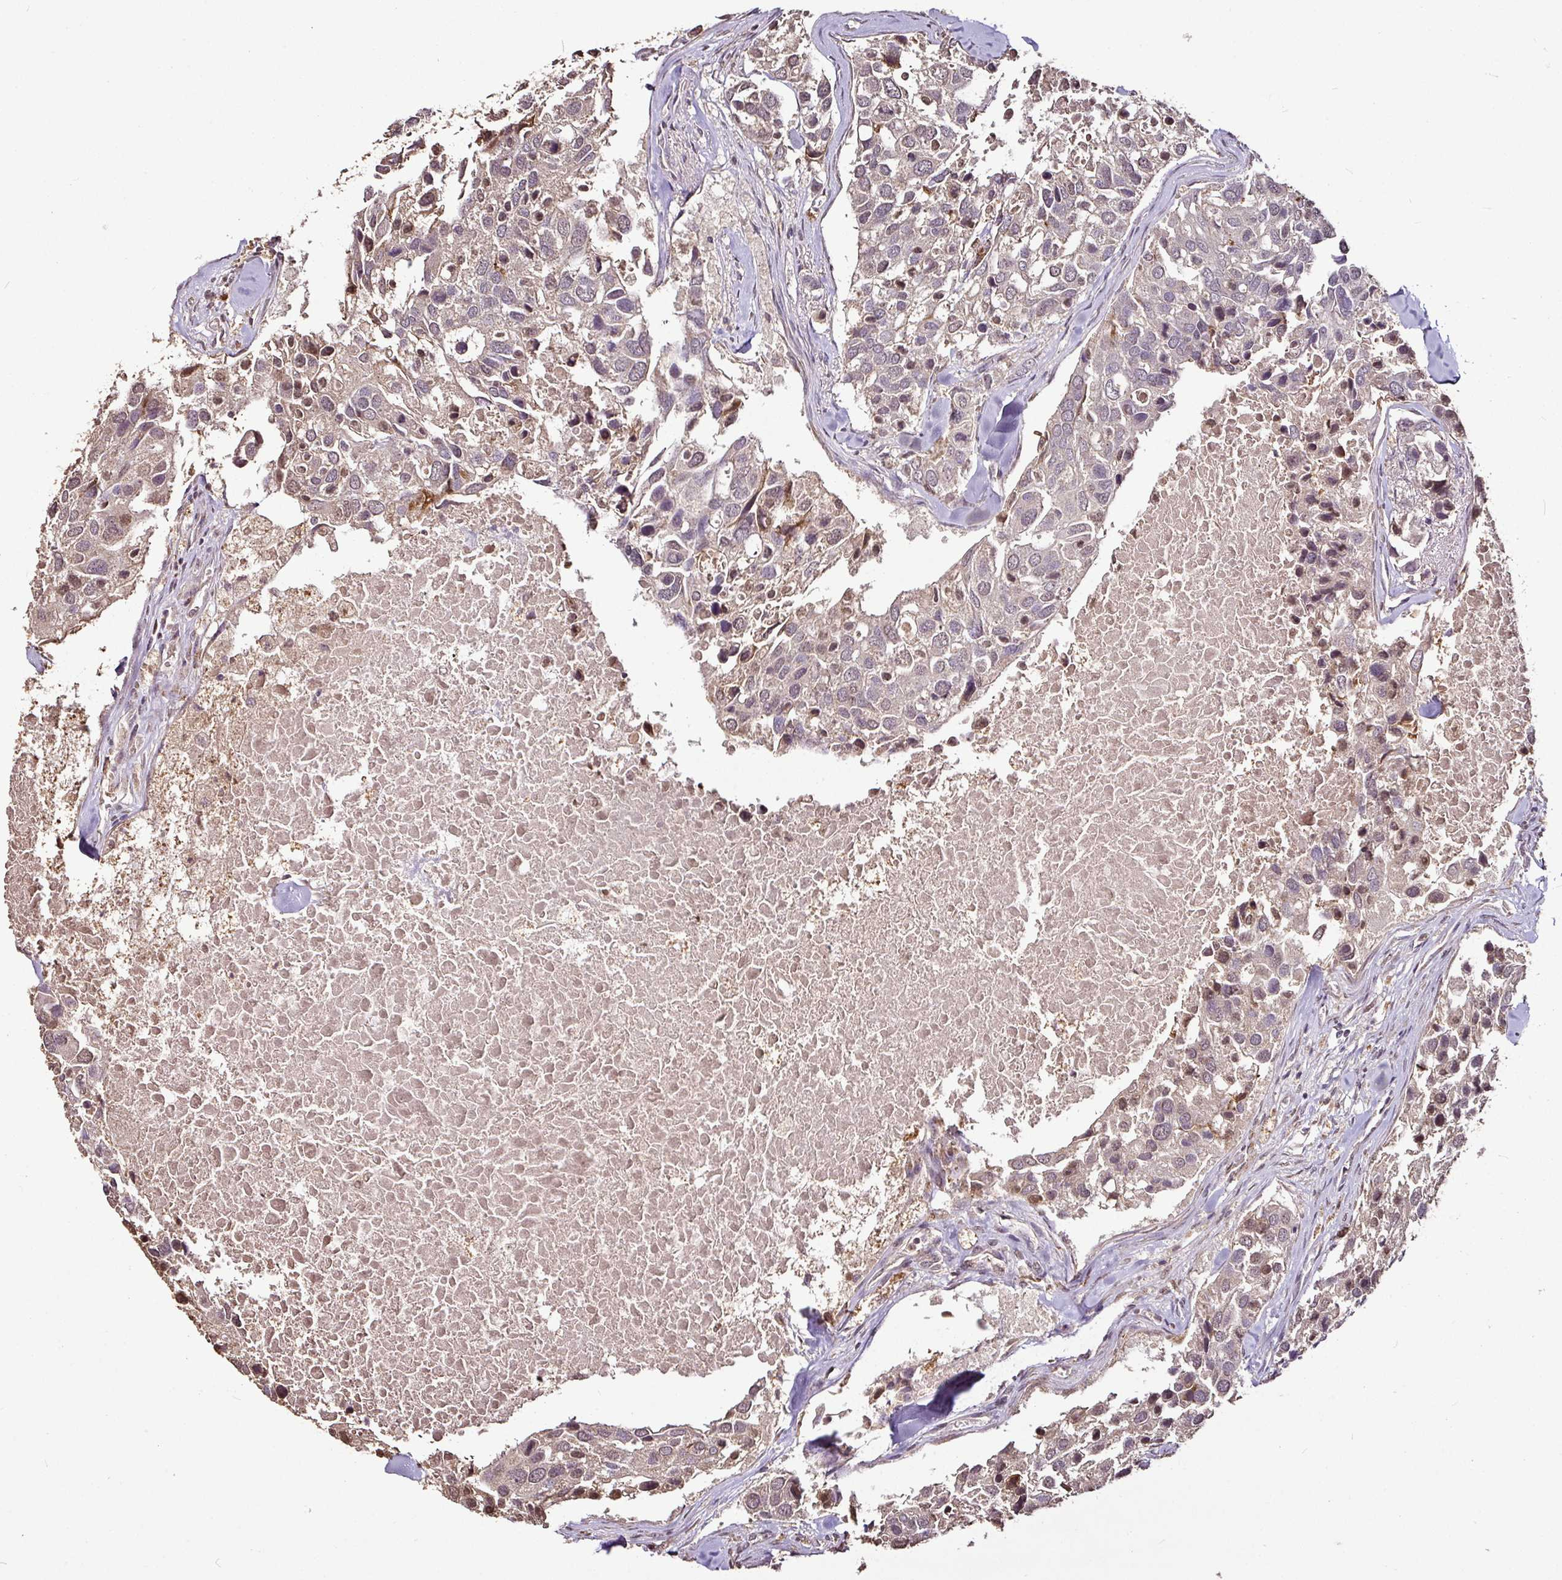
{"staining": {"intensity": "weak", "quantity": "25%-75%", "location": "nuclear"}, "tissue": "breast cancer", "cell_type": "Tumor cells", "image_type": "cancer", "snomed": [{"axis": "morphology", "description": "Duct carcinoma"}, {"axis": "topography", "description": "Breast"}], "caption": "Breast invasive ductal carcinoma tissue demonstrates weak nuclear staining in approximately 25%-75% of tumor cells", "gene": "RPL38", "patient": {"sex": "female", "age": 83}}